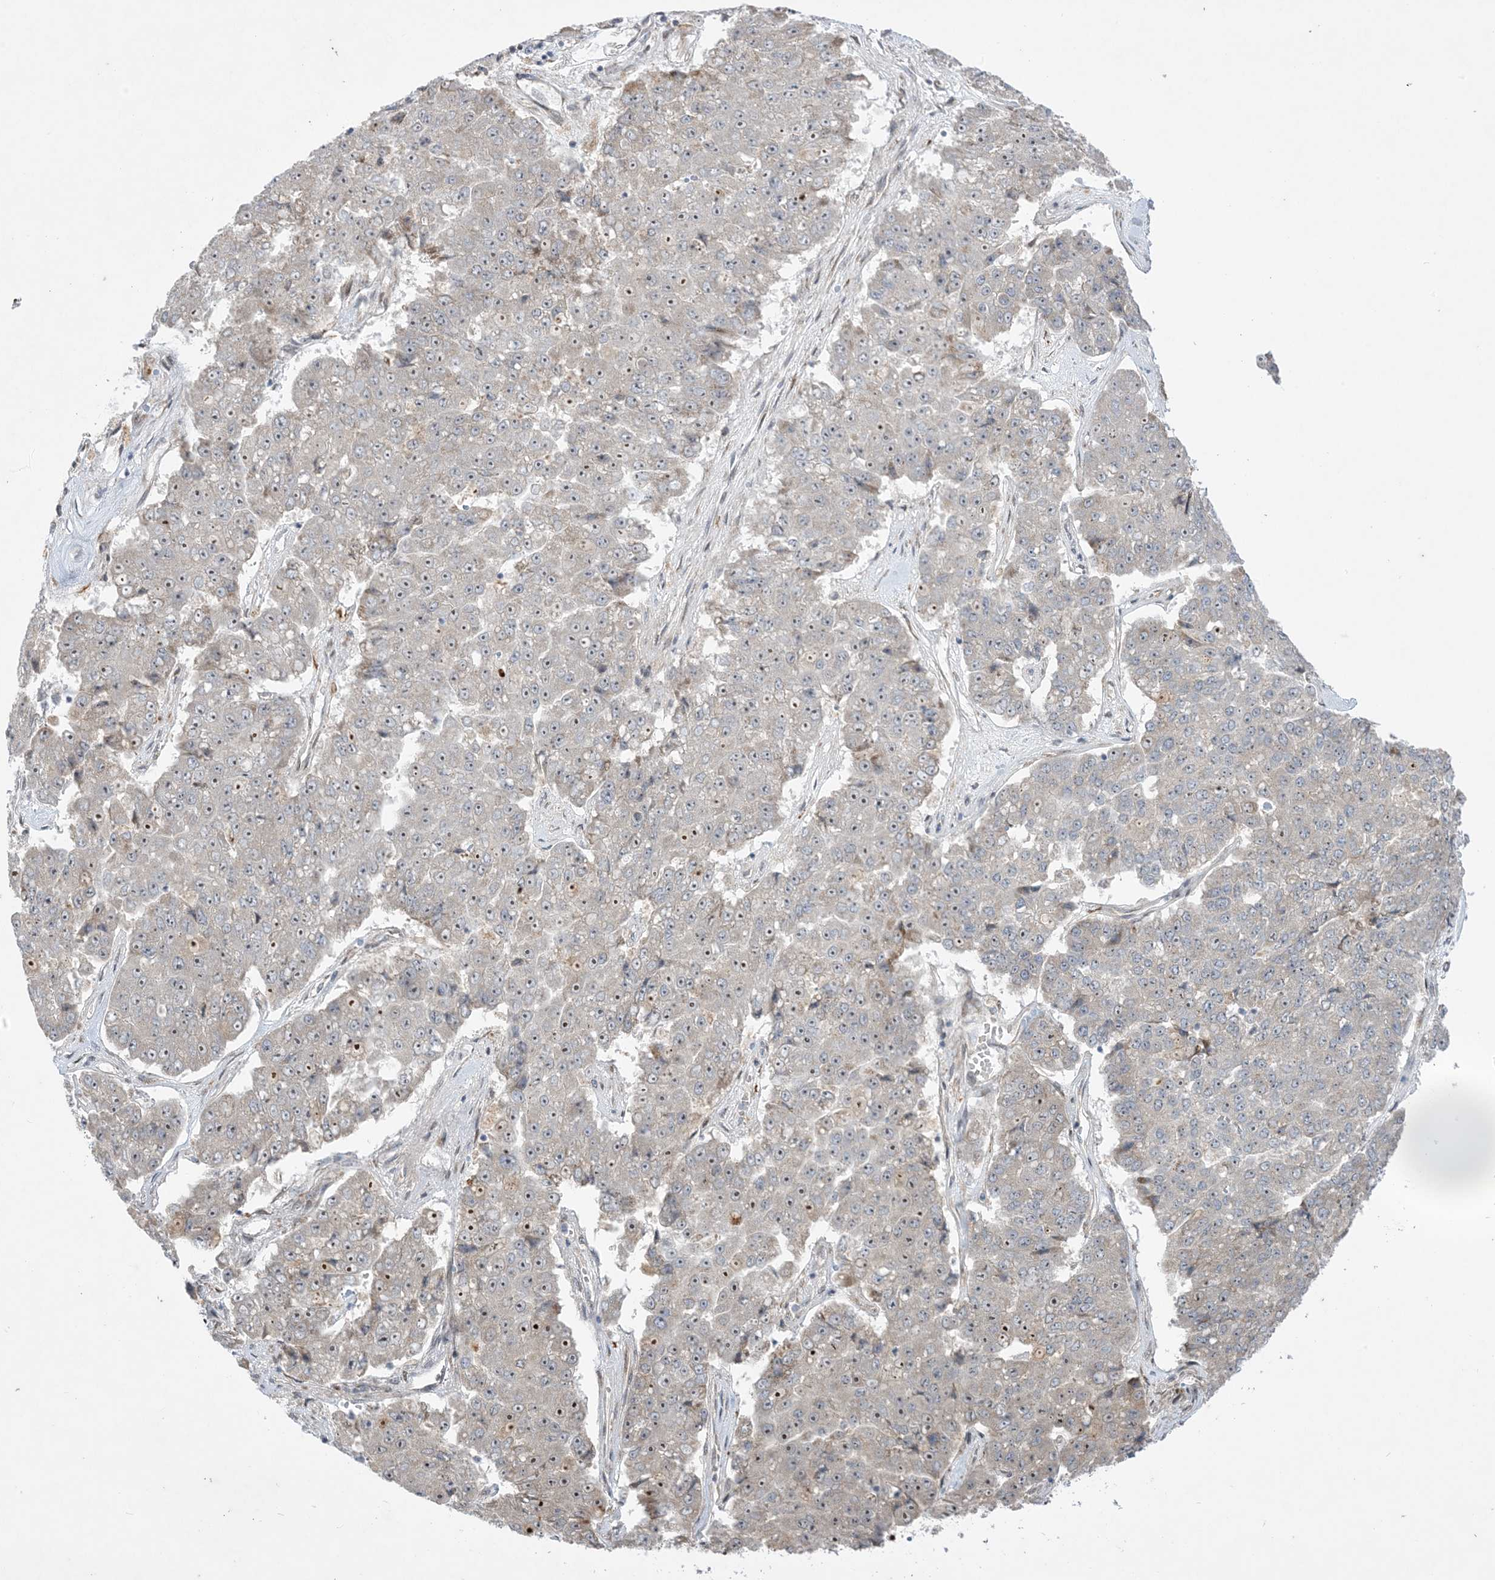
{"staining": {"intensity": "weak", "quantity": "<25%", "location": "cytoplasmic/membranous,nuclear"}, "tissue": "pancreatic cancer", "cell_type": "Tumor cells", "image_type": "cancer", "snomed": [{"axis": "morphology", "description": "Adenocarcinoma, NOS"}, {"axis": "topography", "description": "Pancreas"}], "caption": "DAB immunohistochemical staining of adenocarcinoma (pancreatic) displays no significant positivity in tumor cells.", "gene": "SOGA3", "patient": {"sex": "male", "age": 50}}